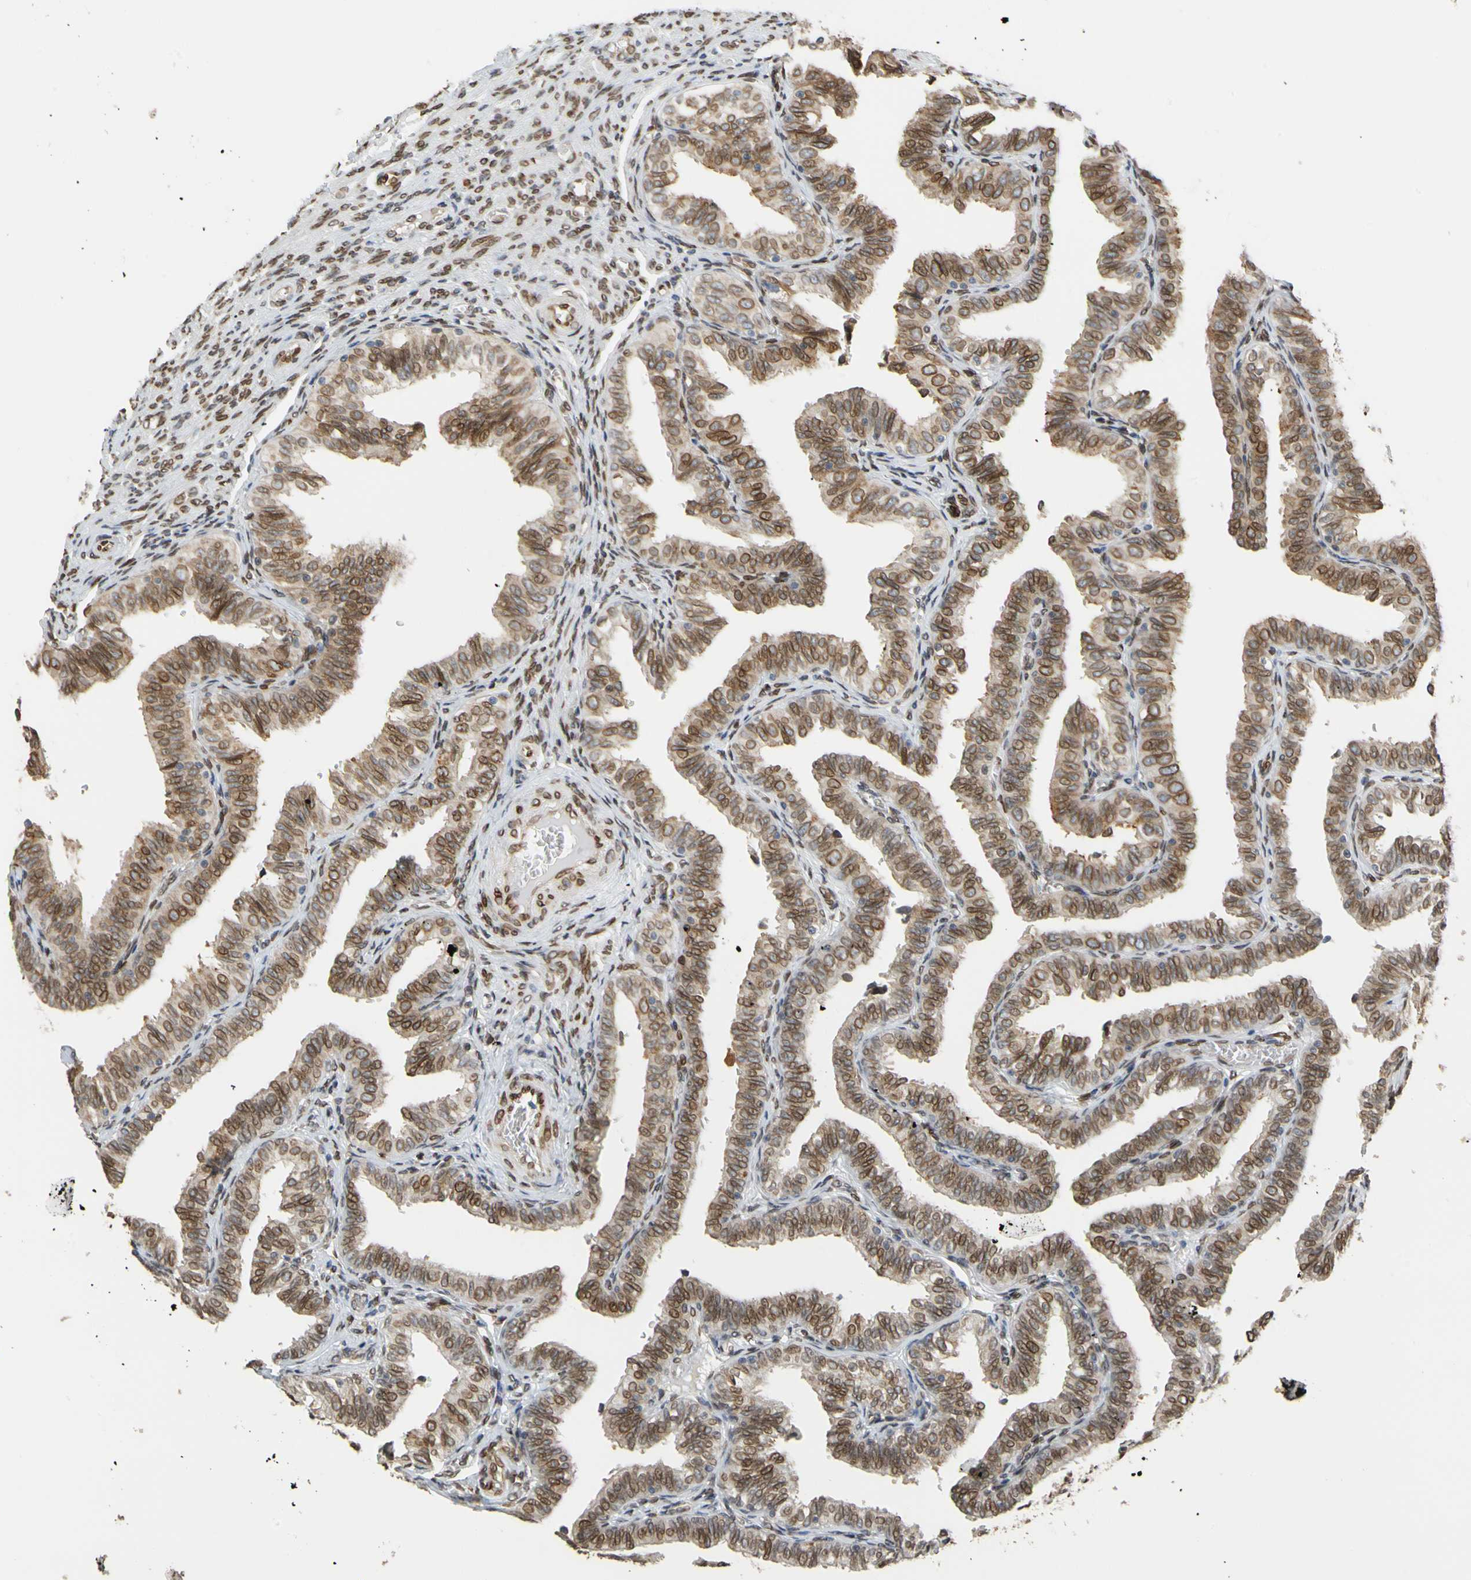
{"staining": {"intensity": "strong", "quantity": ">75%", "location": "cytoplasmic/membranous,nuclear"}, "tissue": "fallopian tube", "cell_type": "Glandular cells", "image_type": "normal", "snomed": [{"axis": "morphology", "description": "Normal tissue, NOS"}, {"axis": "topography", "description": "Fallopian tube"}], "caption": "Glandular cells exhibit high levels of strong cytoplasmic/membranous,nuclear expression in about >75% of cells in benign human fallopian tube.", "gene": "SUN1", "patient": {"sex": "female", "age": 46}}